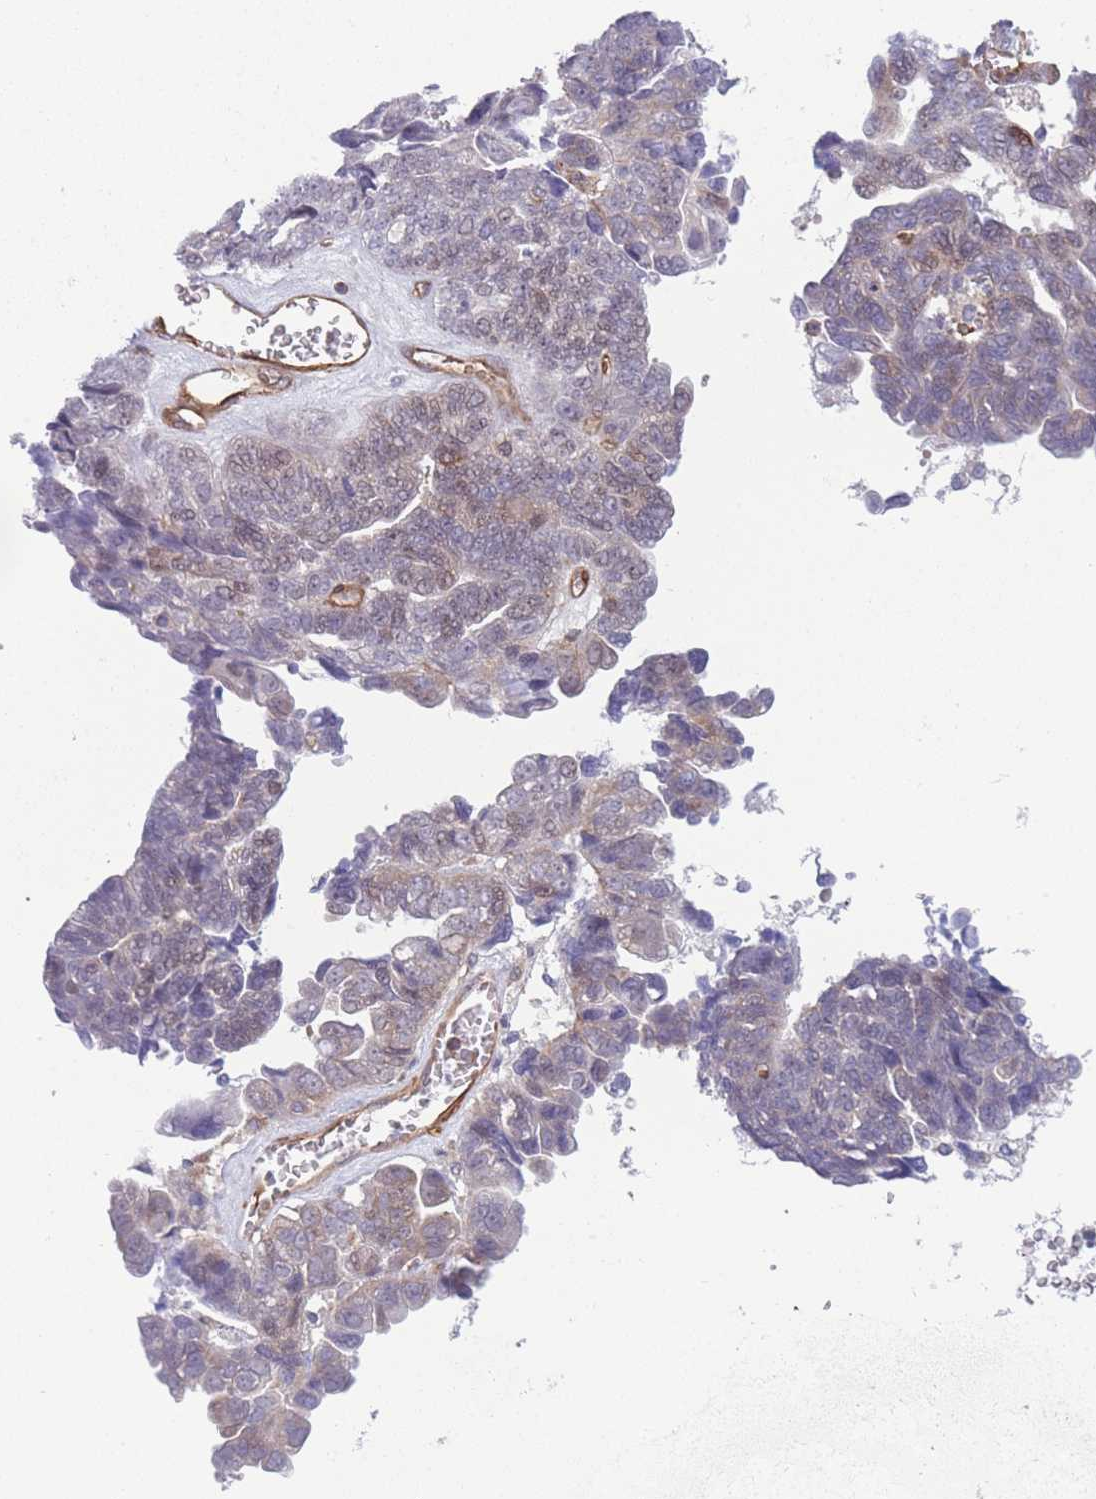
{"staining": {"intensity": "weak", "quantity": "<25%", "location": "nuclear"}, "tissue": "ovarian cancer", "cell_type": "Tumor cells", "image_type": "cancer", "snomed": [{"axis": "morphology", "description": "Cystadenocarcinoma, serous, NOS"}, {"axis": "topography", "description": "Ovary"}], "caption": "Micrograph shows no significant protein expression in tumor cells of ovarian cancer (serous cystadenocarcinoma).", "gene": "CDC25B", "patient": {"sex": "female", "age": 79}}